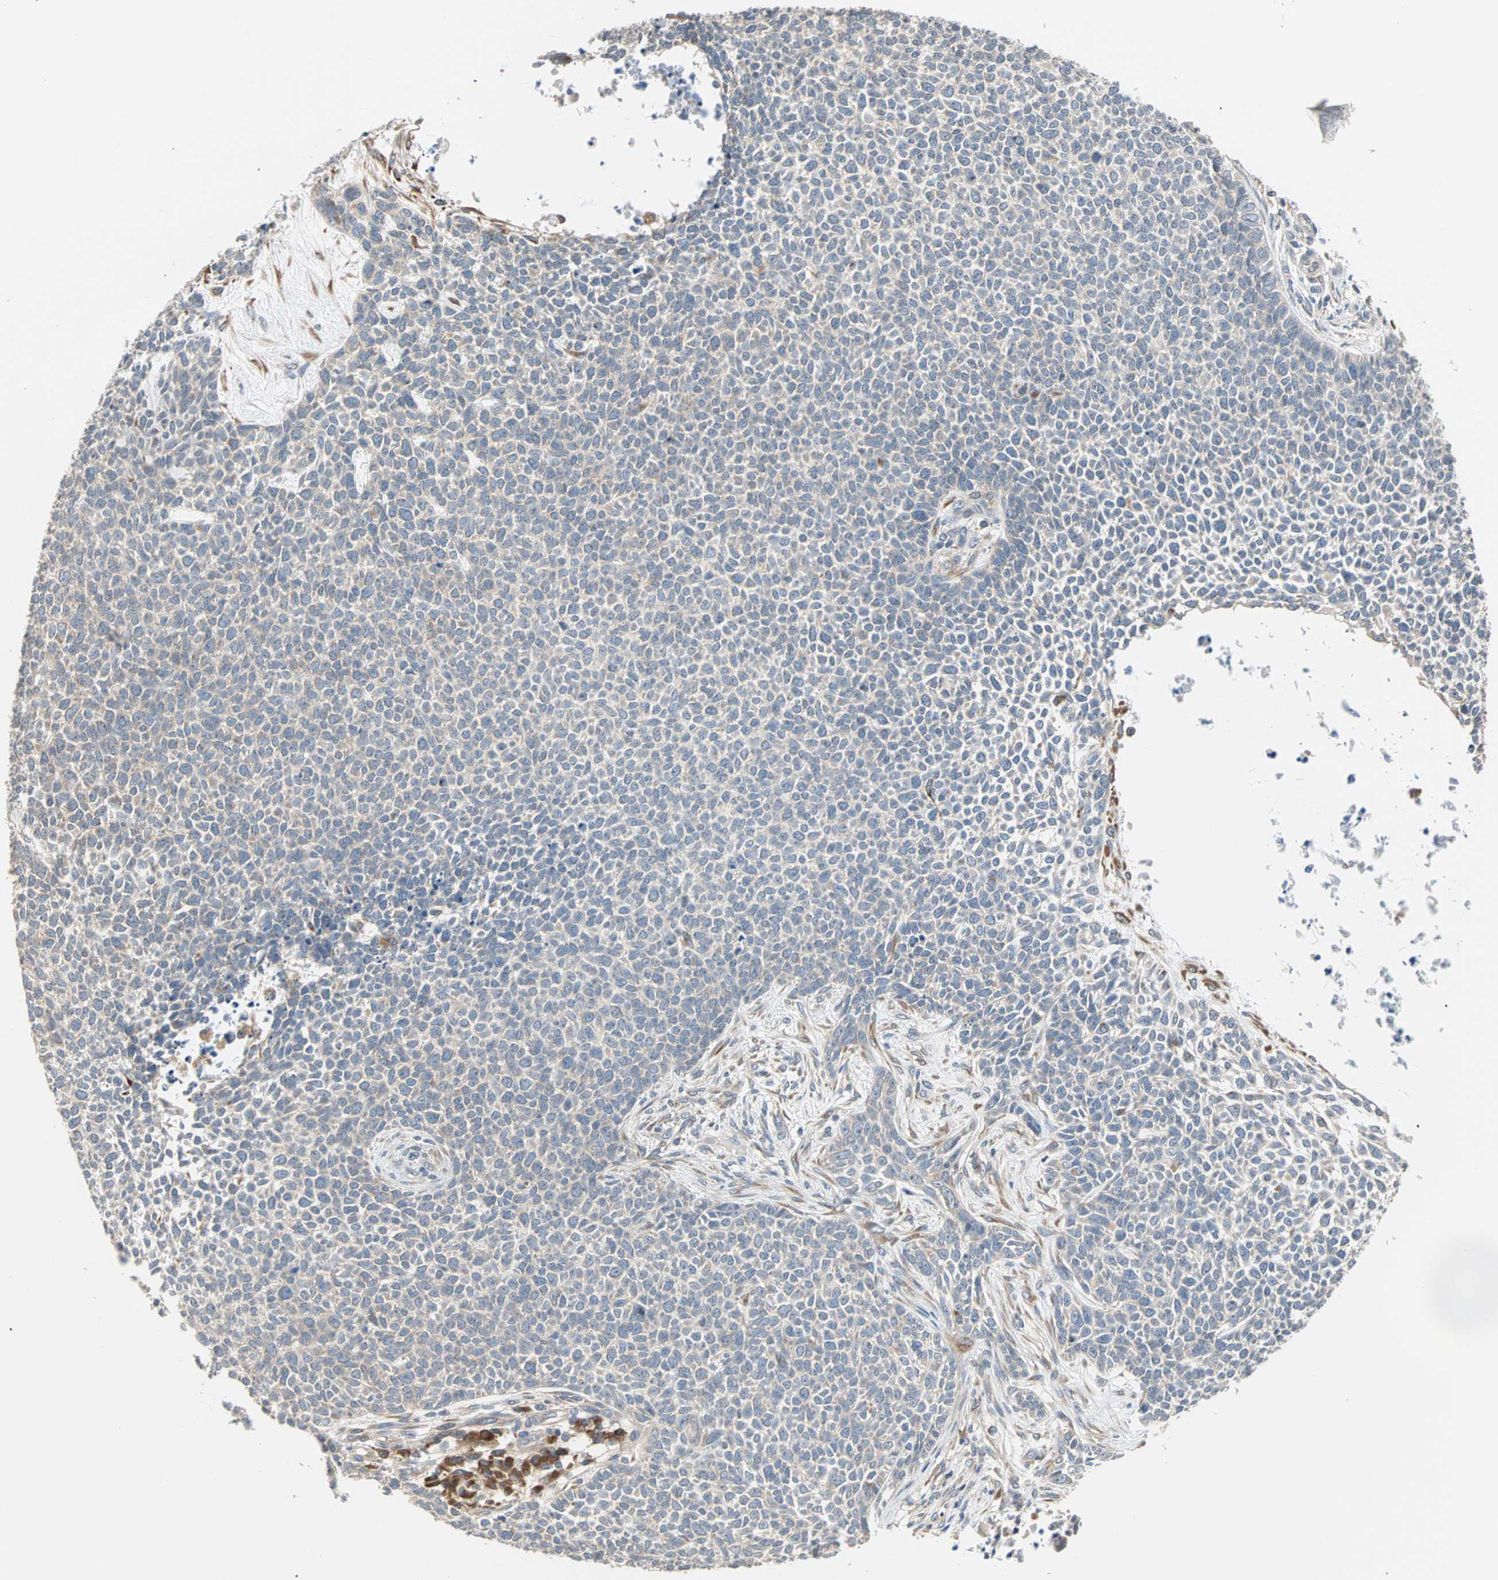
{"staining": {"intensity": "weak", "quantity": "25%-75%", "location": "cytoplasmic/membranous"}, "tissue": "skin cancer", "cell_type": "Tumor cells", "image_type": "cancer", "snomed": [{"axis": "morphology", "description": "Basal cell carcinoma"}, {"axis": "topography", "description": "Skin"}], "caption": "An image of skin cancer (basal cell carcinoma) stained for a protein shows weak cytoplasmic/membranous brown staining in tumor cells. The staining was performed using DAB (3,3'-diaminobenzidine) to visualize the protein expression in brown, while the nuclei were stained in blue with hematoxylin (Magnification: 20x).", "gene": "SAR1A", "patient": {"sex": "female", "age": 84}}